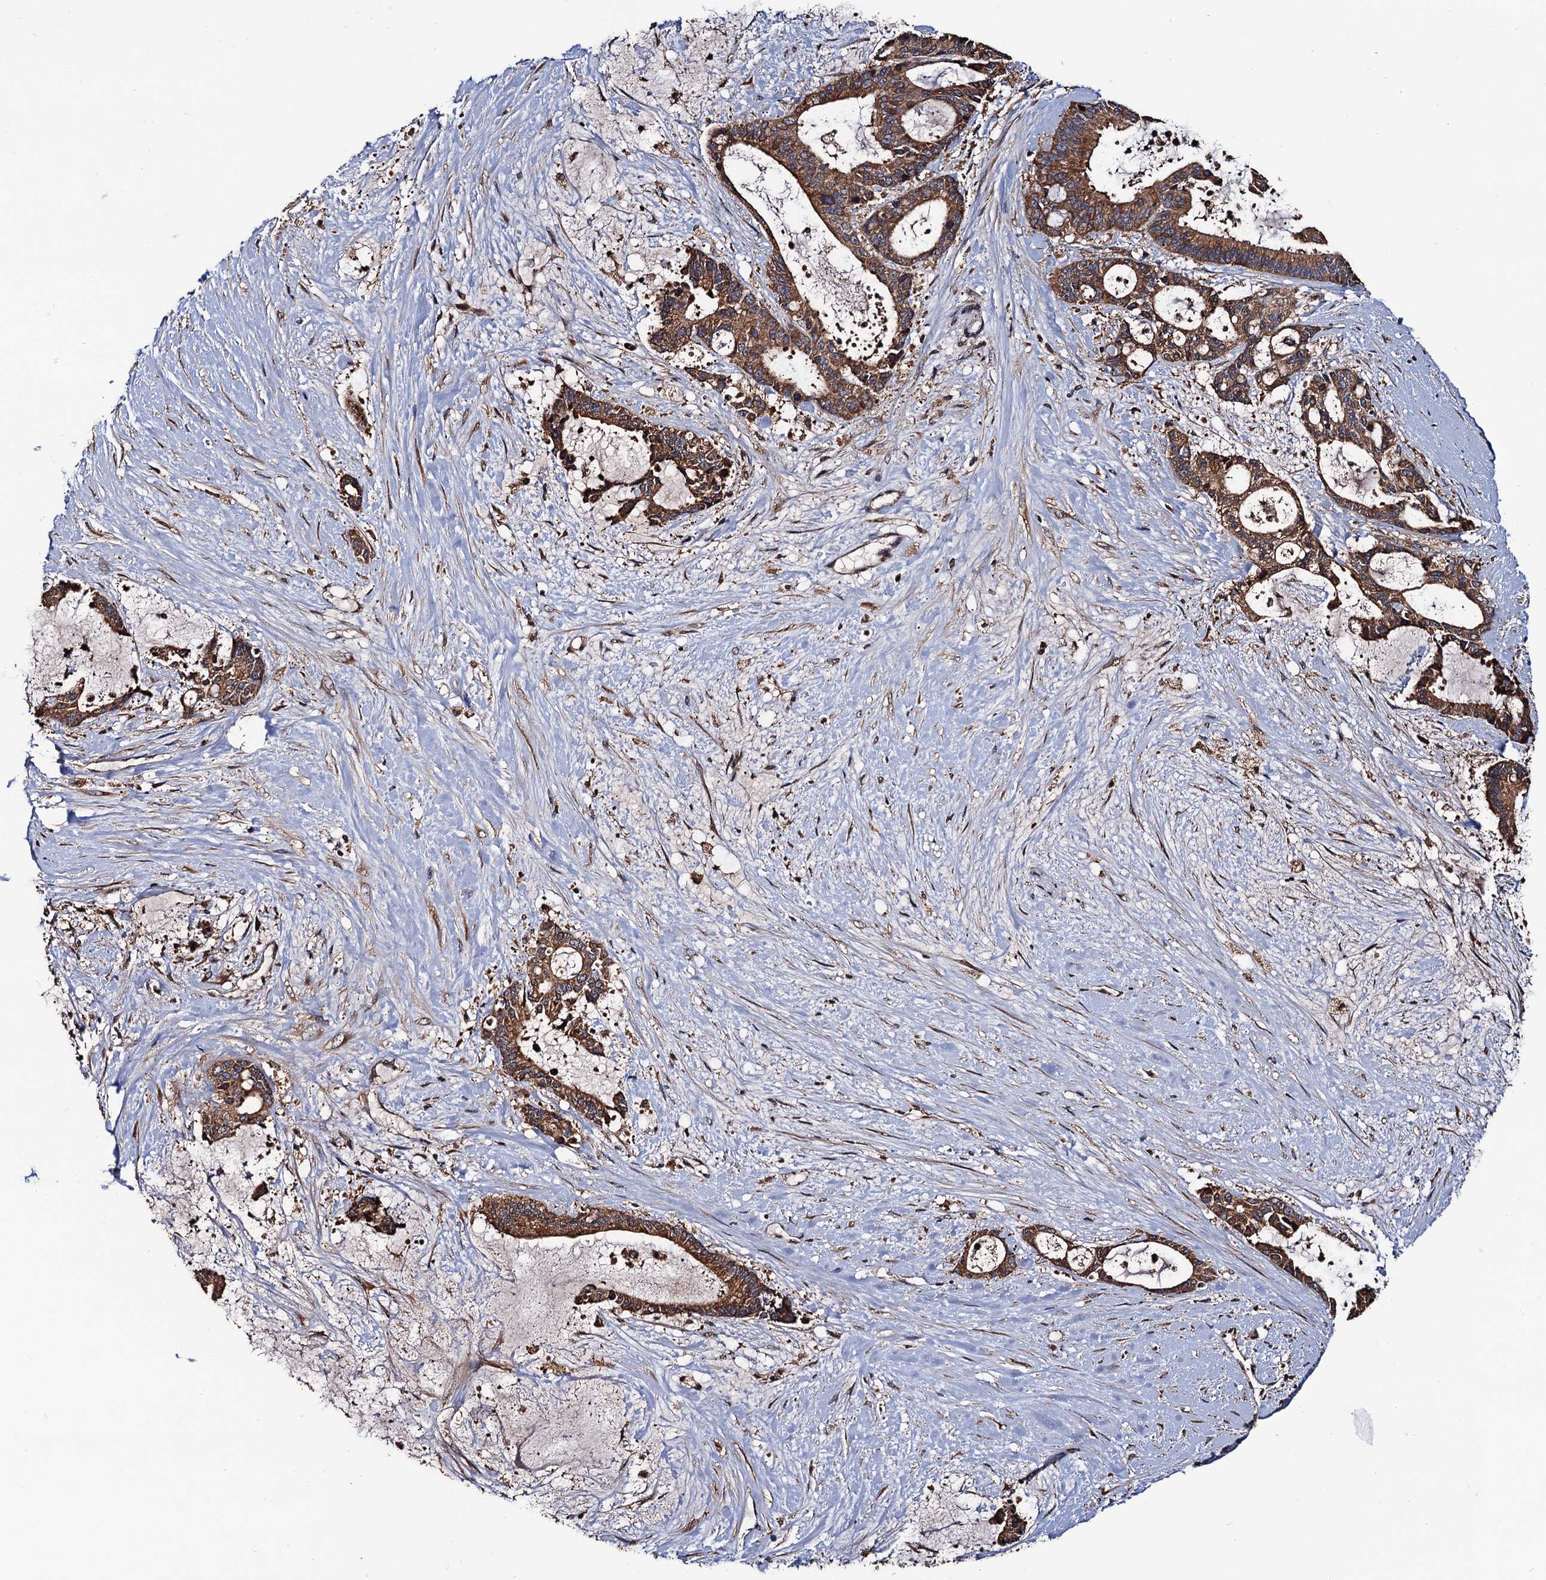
{"staining": {"intensity": "moderate", "quantity": ">75%", "location": "cytoplasmic/membranous"}, "tissue": "liver cancer", "cell_type": "Tumor cells", "image_type": "cancer", "snomed": [{"axis": "morphology", "description": "Normal tissue, NOS"}, {"axis": "morphology", "description": "Cholangiocarcinoma"}, {"axis": "topography", "description": "Liver"}, {"axis": "topography", "description": "Peripheral nerve tissue"}], "caption": "This histopathology image exhibits IHC staining of liver cancer, with medium moderate cytoplasmic/membranous positivity in about >75% of tumor cells.", "gene": "RGS11", "patient": {"sex": "female", "age": 73}}